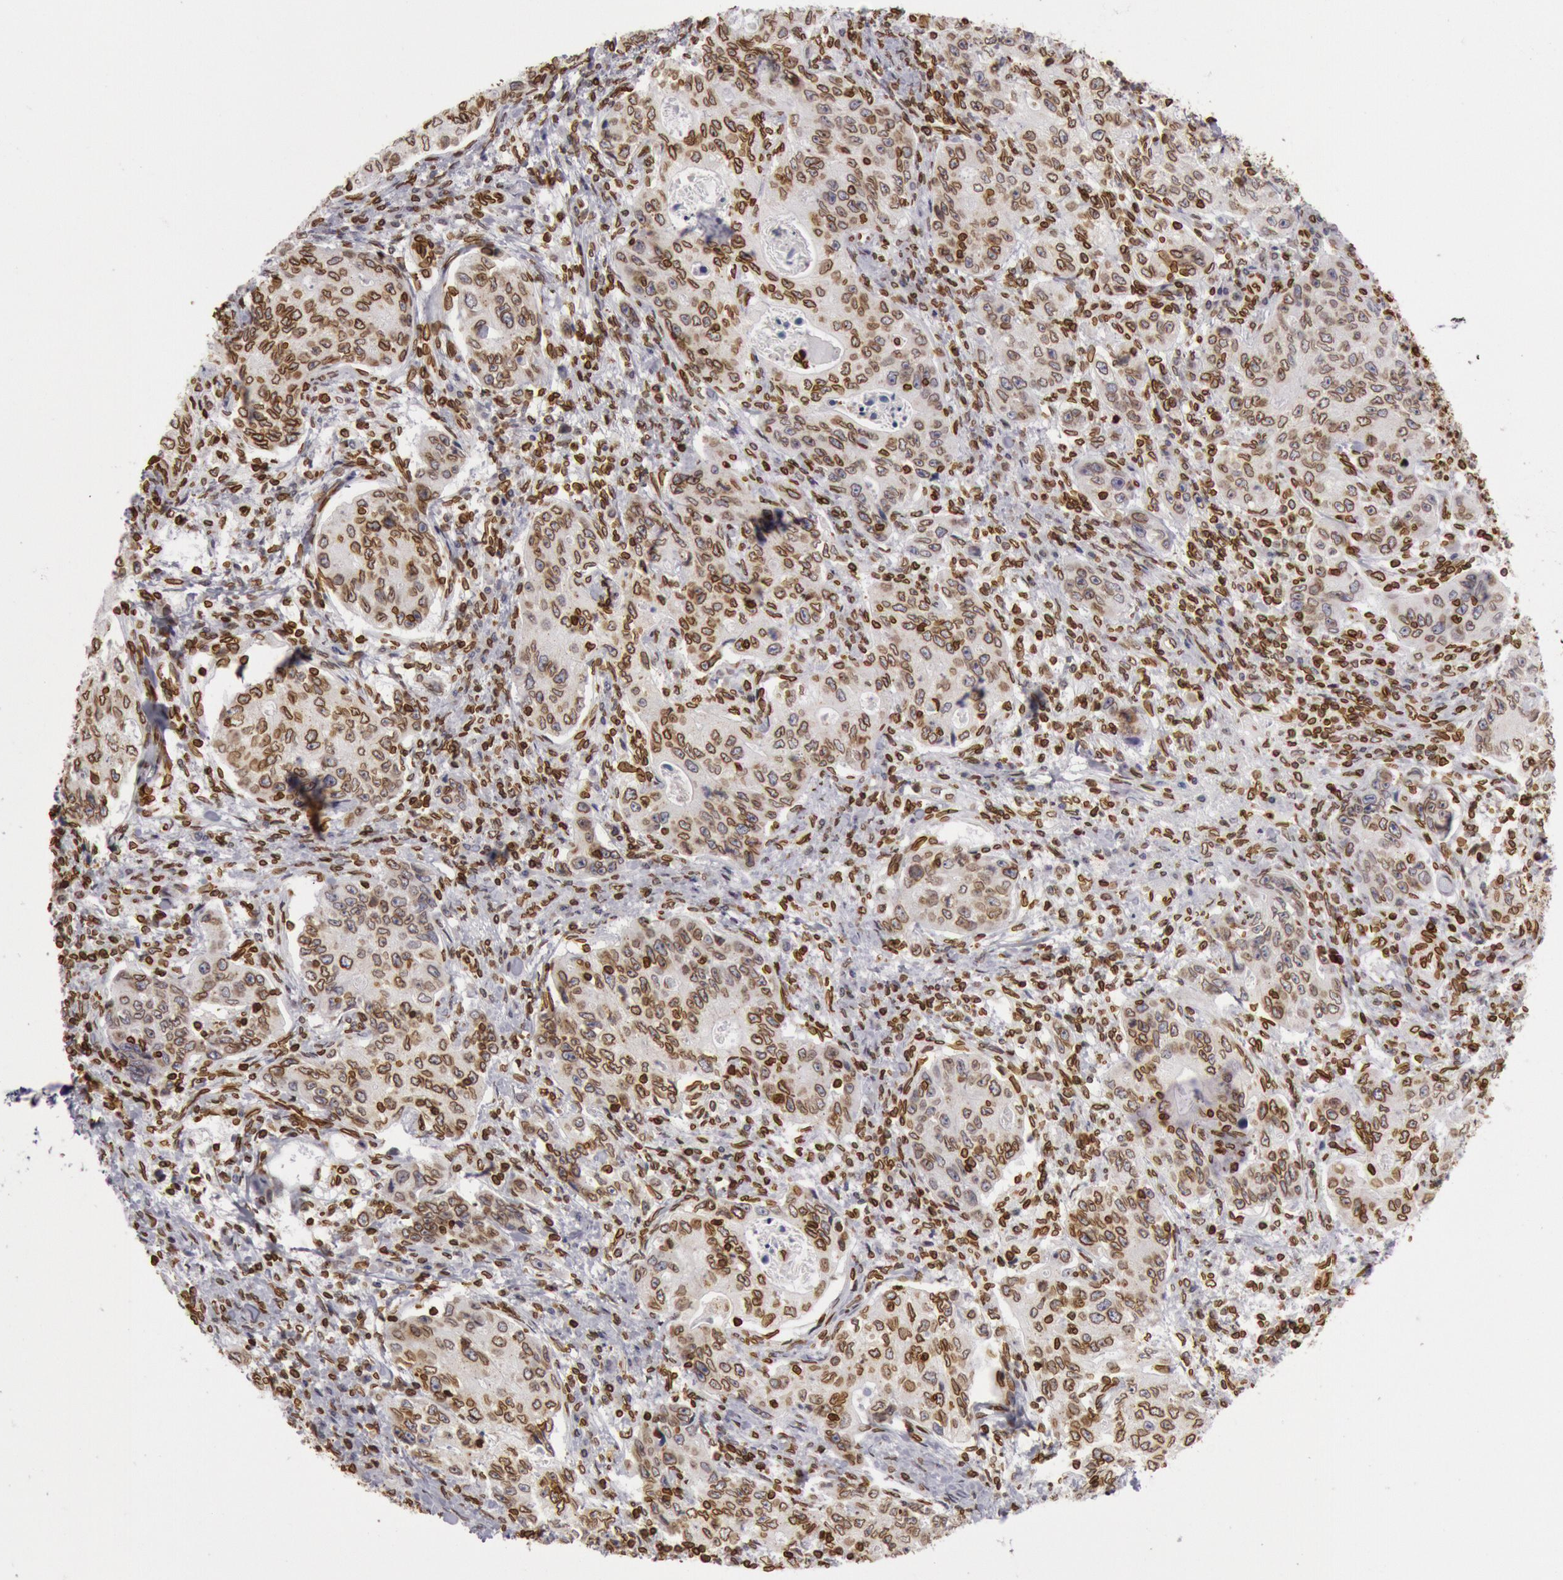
{"staining": {"intensity": "moderate", "quantity": ">75%", "location": "cytoplasmic/membranous,nuclear"}, "tissue": "stomach cancer", "cell_type": "Tumor cells", "image_type": "cancer", "snomed": [{"axis": "morphology", "description": "Adenocarcinoma, NOS"}, {"axis": "topography", "description": "Esophagus"}, {"axis": "topography", "description": "Stomach"}], "caption": "Immunohistochemistry (IHC) of human stomach adenocarcinoma reveals medium levels of moderate cytoplasmic/membranous and nuclear staining in about >75% of tumor cells.", "gene": "SUN2", "patient": {"sex": "male", "age": 74}}